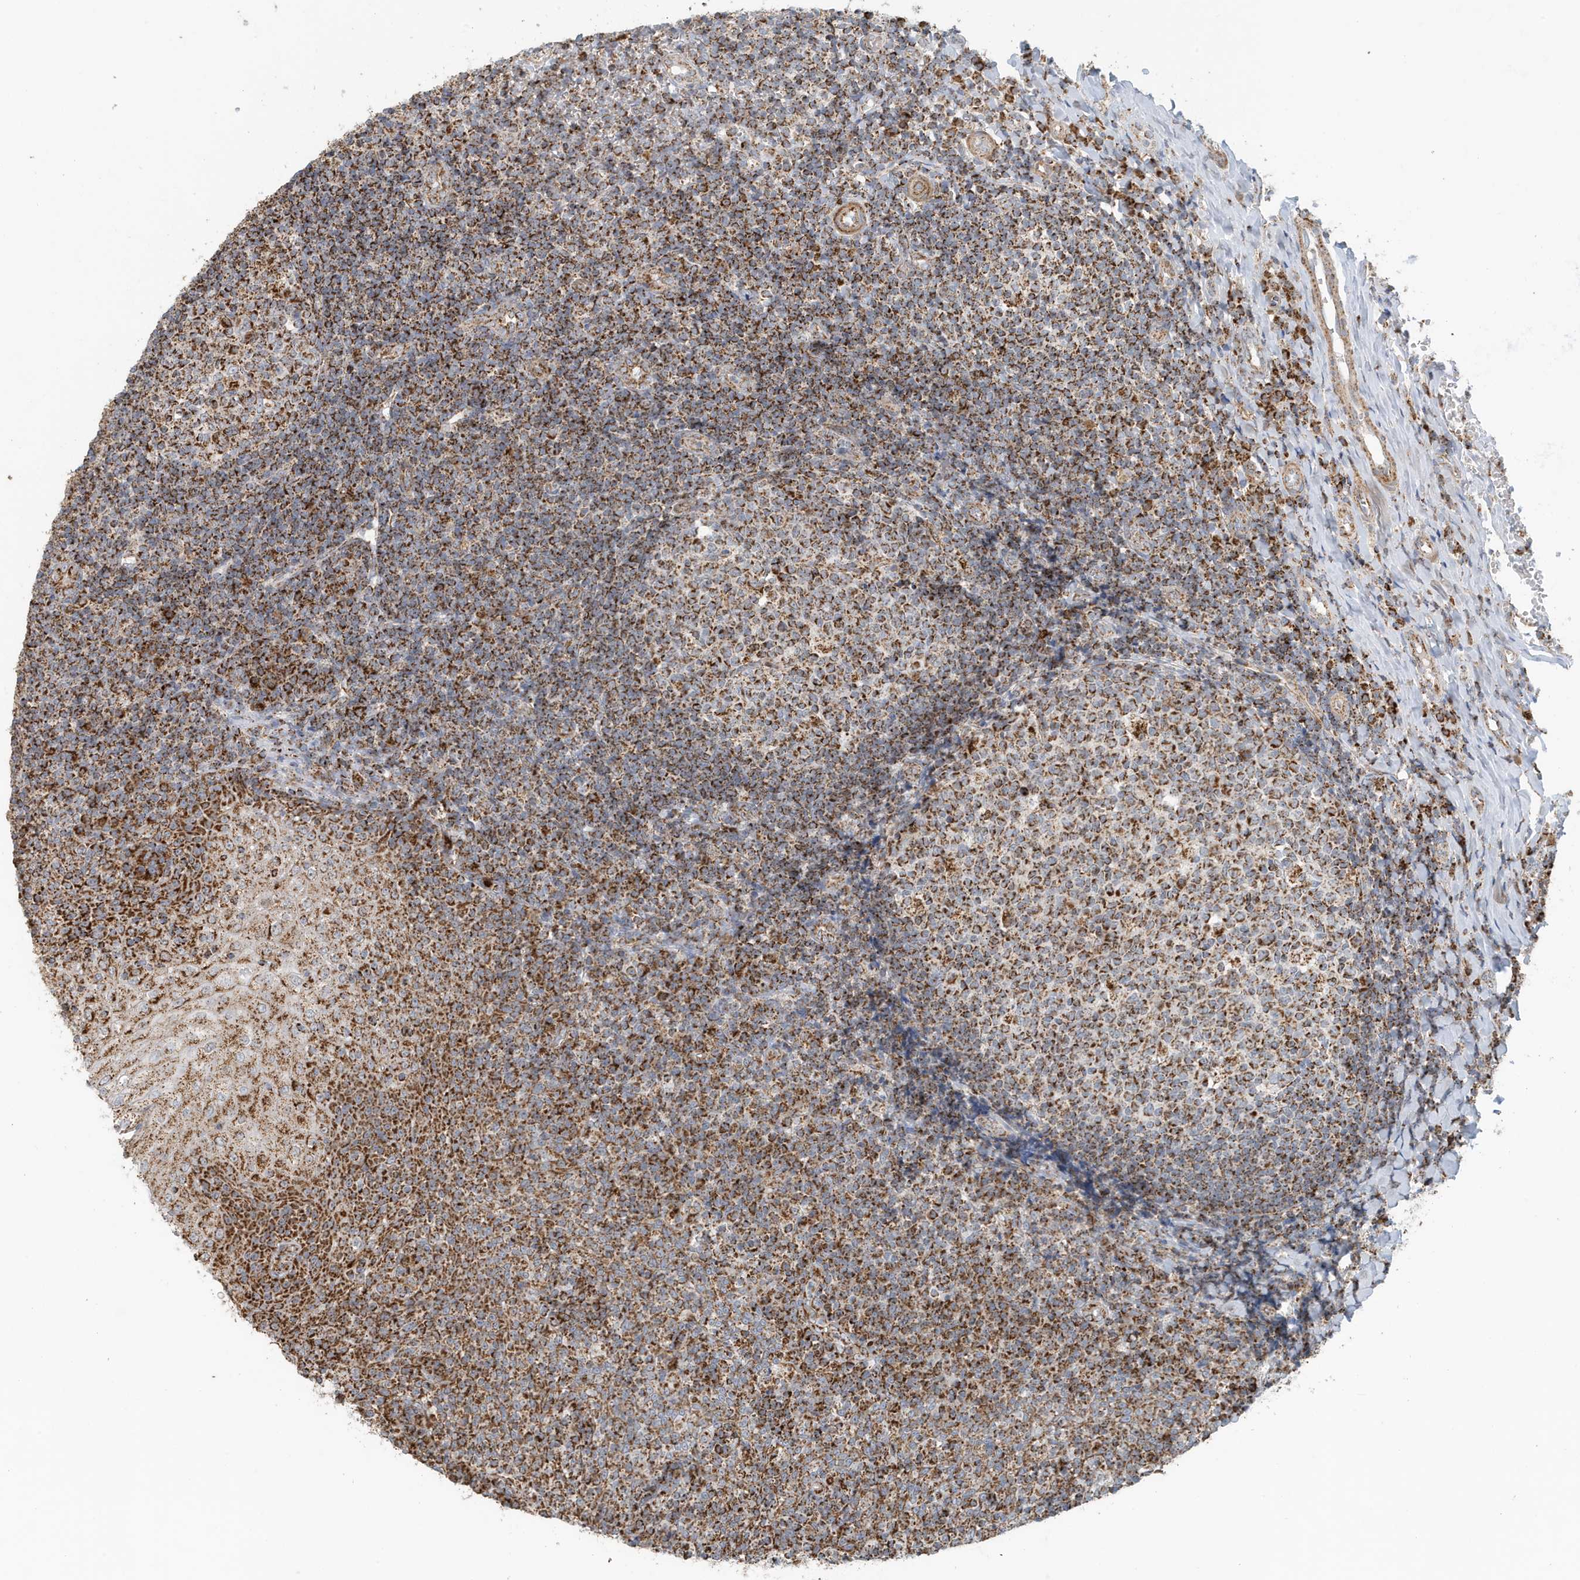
{"staining": {"intensity": "strong", "quantity": "25%-75%", "location": "cytoplasmic/membranous"}, "tissue": "tonsil", "cell_type": "Germinal center cells", "image_type": "normal", "snomed": [{"axis": "morphology", "description": "Normal tissue, NOS"}, {"axis": "topography", "description": "Tonsil"}], "caption": "Human tonsil stained for a protein (brown) exhibits strong cytoplasmic/membranous positive staining in about 25%-75% of germinal center cells.", "gene": "MAN1A1", "patient": {"sex": "female", "age": 19}}